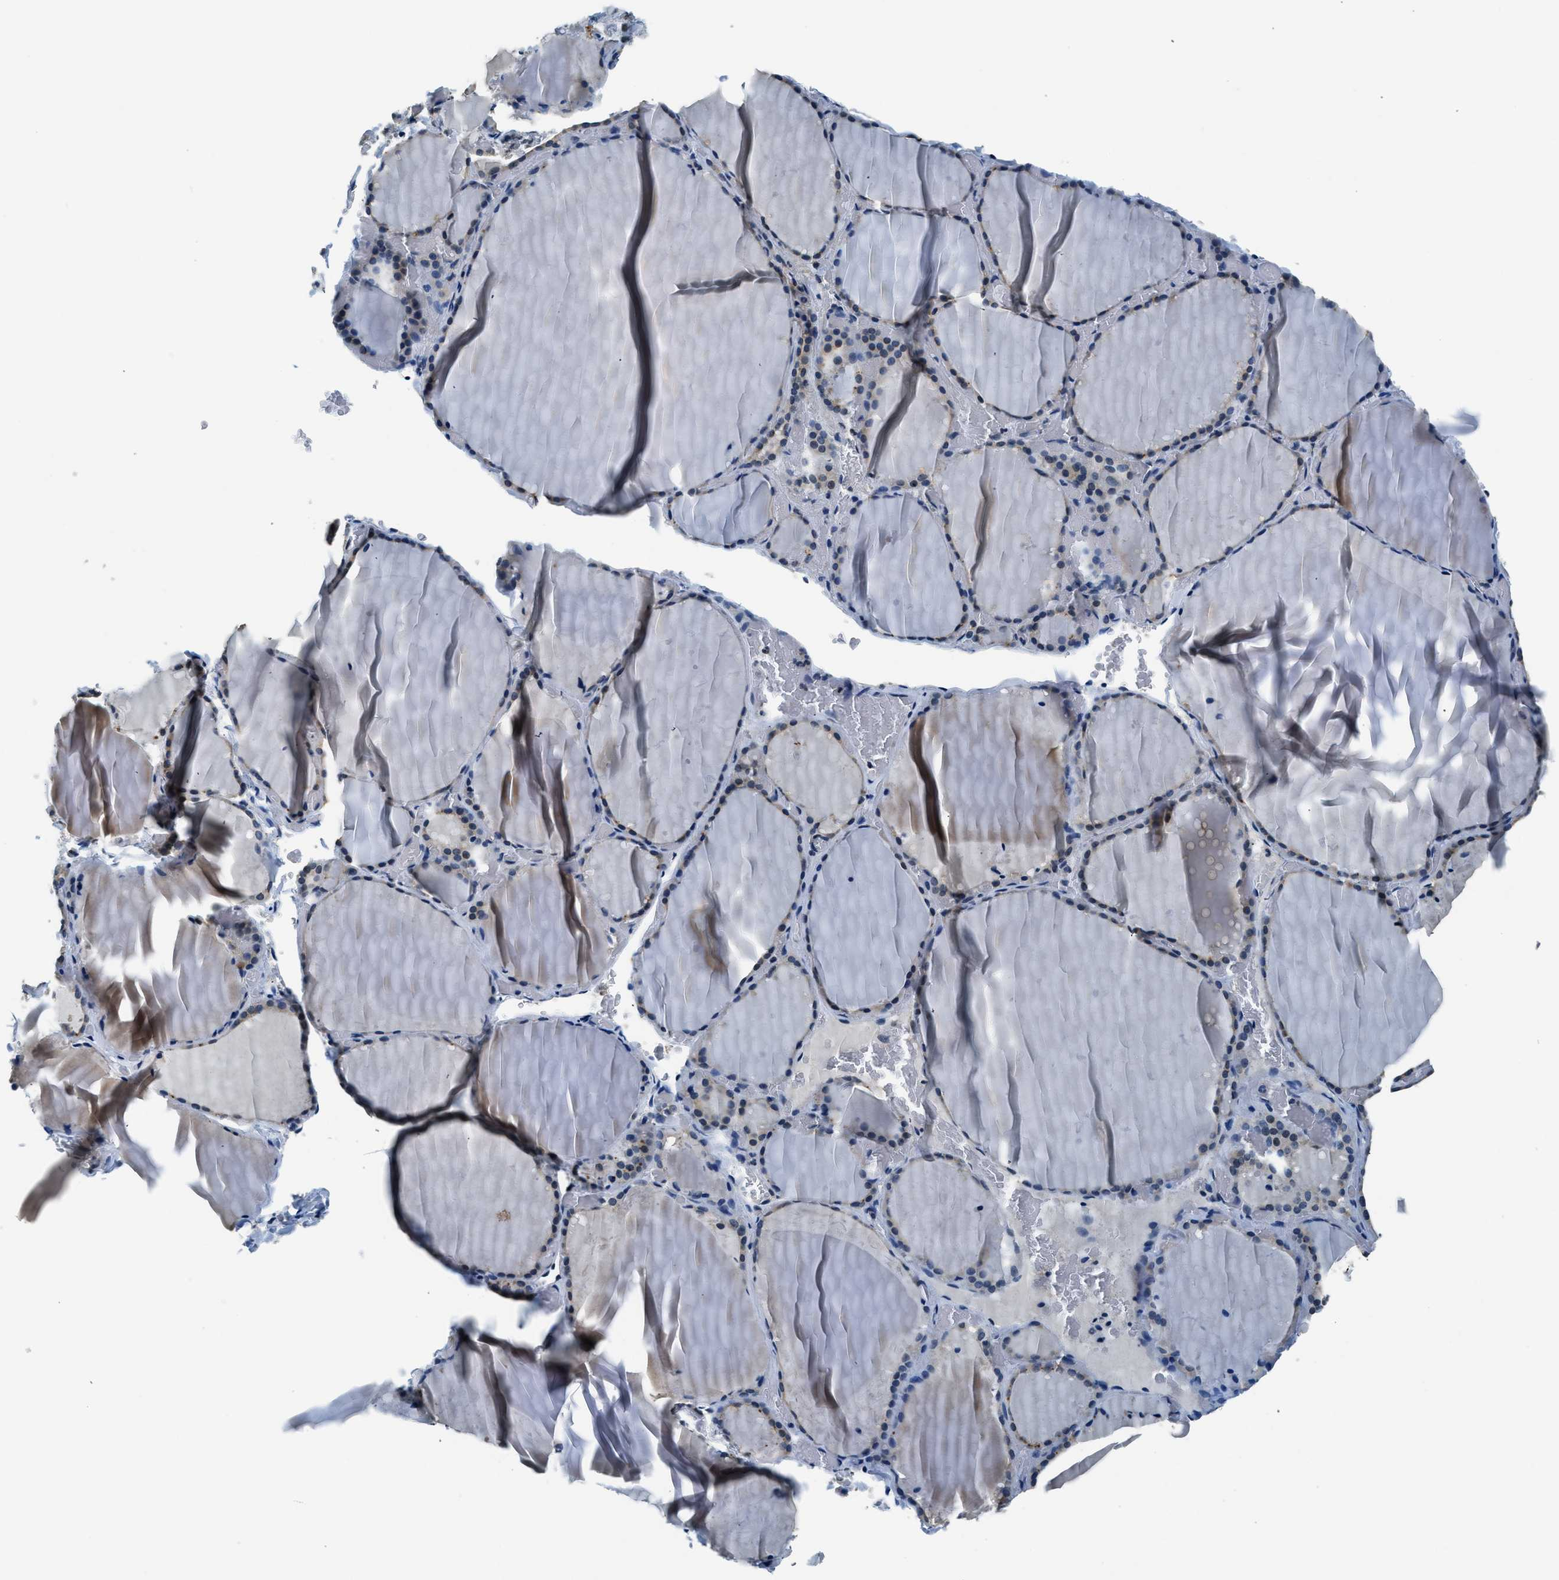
{"staining": {"intensity": "moderate", "quantity": "<25%", "location": "cytoplasmic/membranous"}, "tissue": "thyroid gland", "cell_type": "Glandular cells", "image_type": "normal", "snomed": [{"axis": "morphology", "description": "Normal tissue, NOS"}, {"axis": "topography", "description": "Thyroid gland"}], "caption": "A brown stain highlights moderate cytoplasmic/membranous staining of a protein in glandular cells of unremarkable human thyroid gland.", "gene": "NME8", "patient": {"sex": "female", "age": 22}}